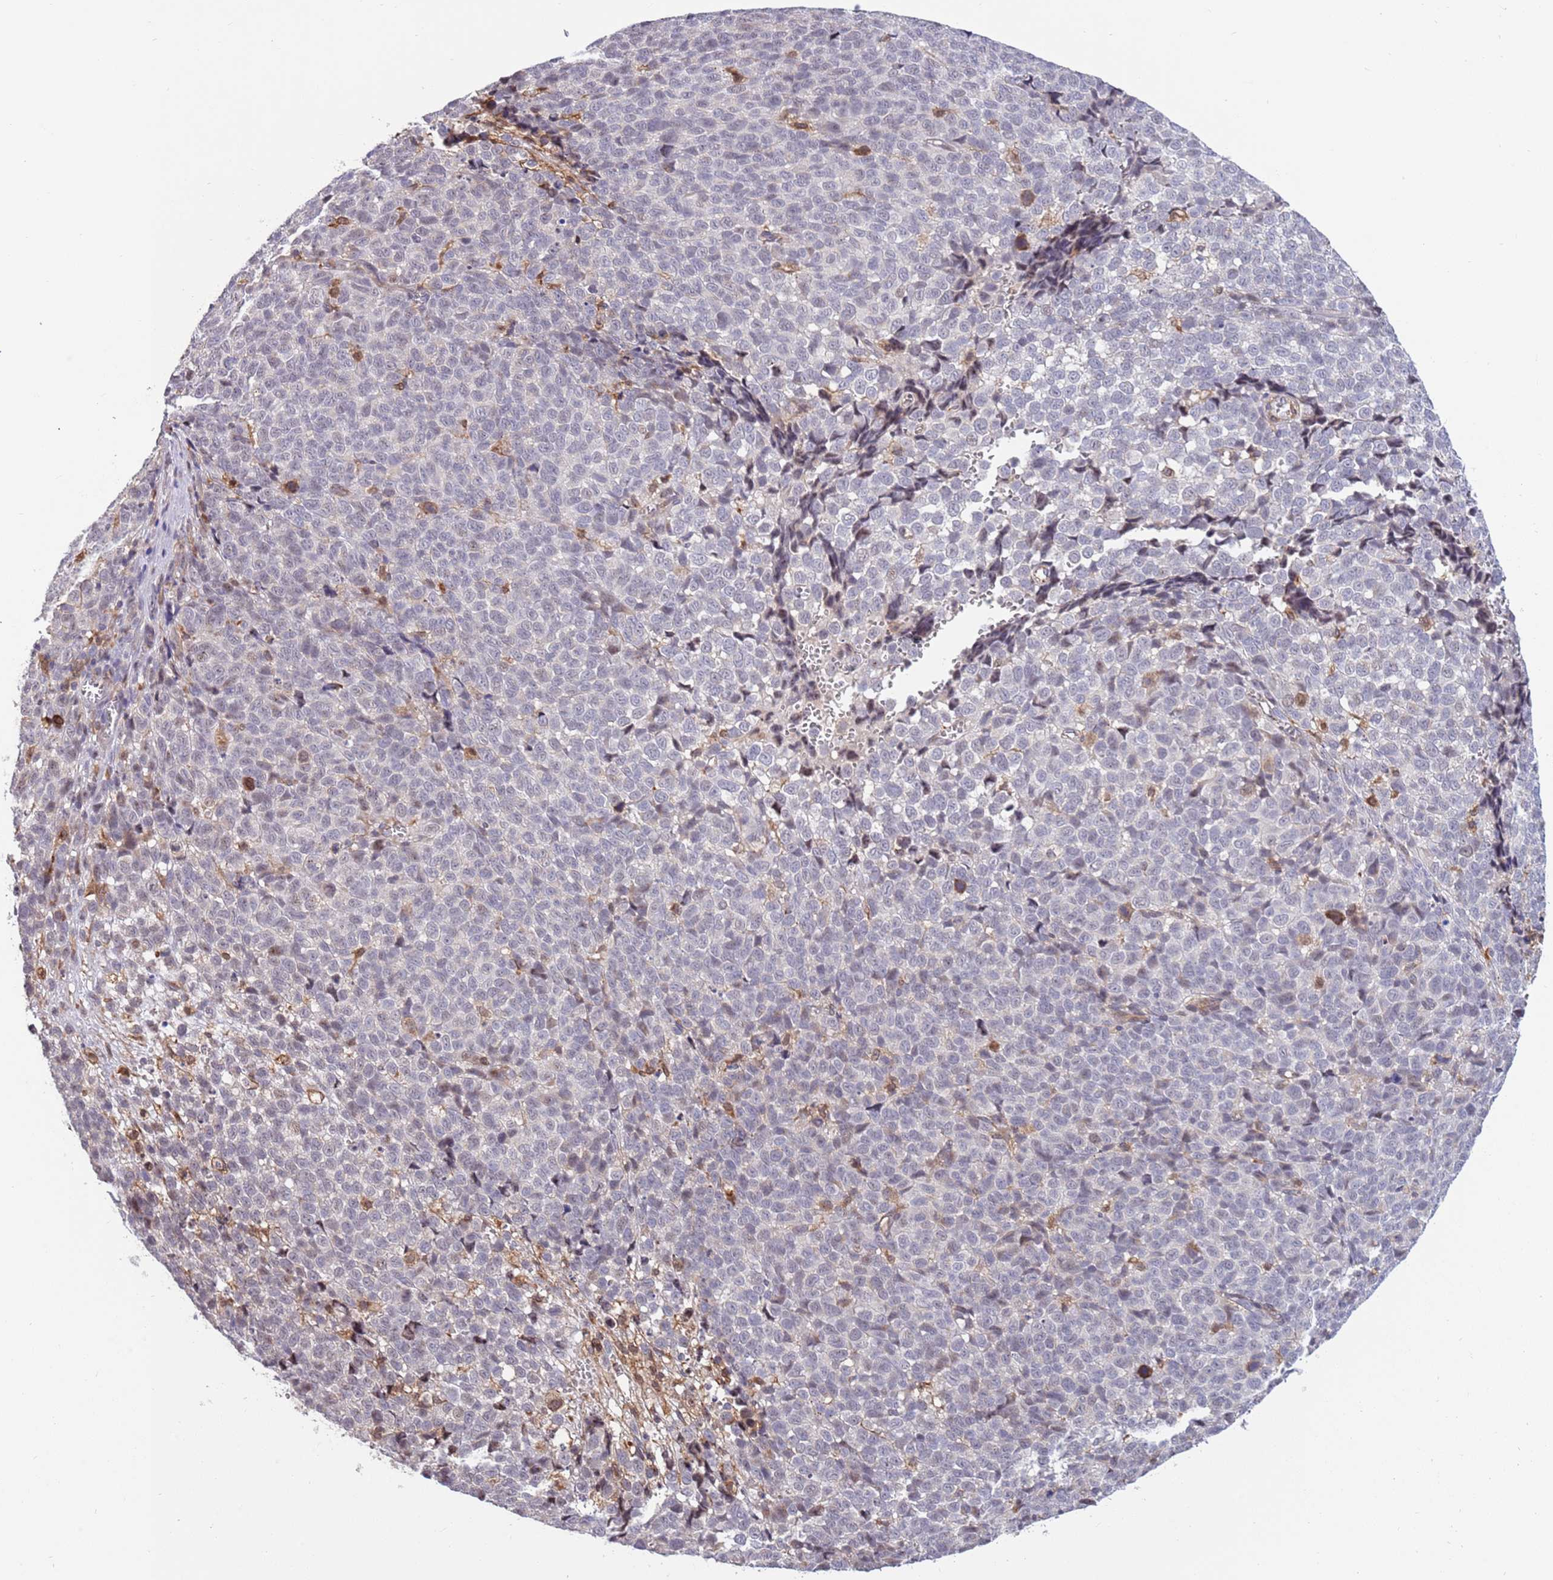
{"staining": {"intensity": "negative", "quantity": "none", "location": "none"}, "tissue": "melanoma", "cell_type": "Tumor cells", "image_type": "cancer", "snomed": [{"axis": "morphology", "description": "Malignant melanoma, NOS"}, {"axis": "topography", "description": "Nose, NOS"}], "caption": "Micrograph shows no protein expression in tumor cells of melanoma tissue.", "gene": "CCNJL", "patient": {"sex": "female", "age": 48}}